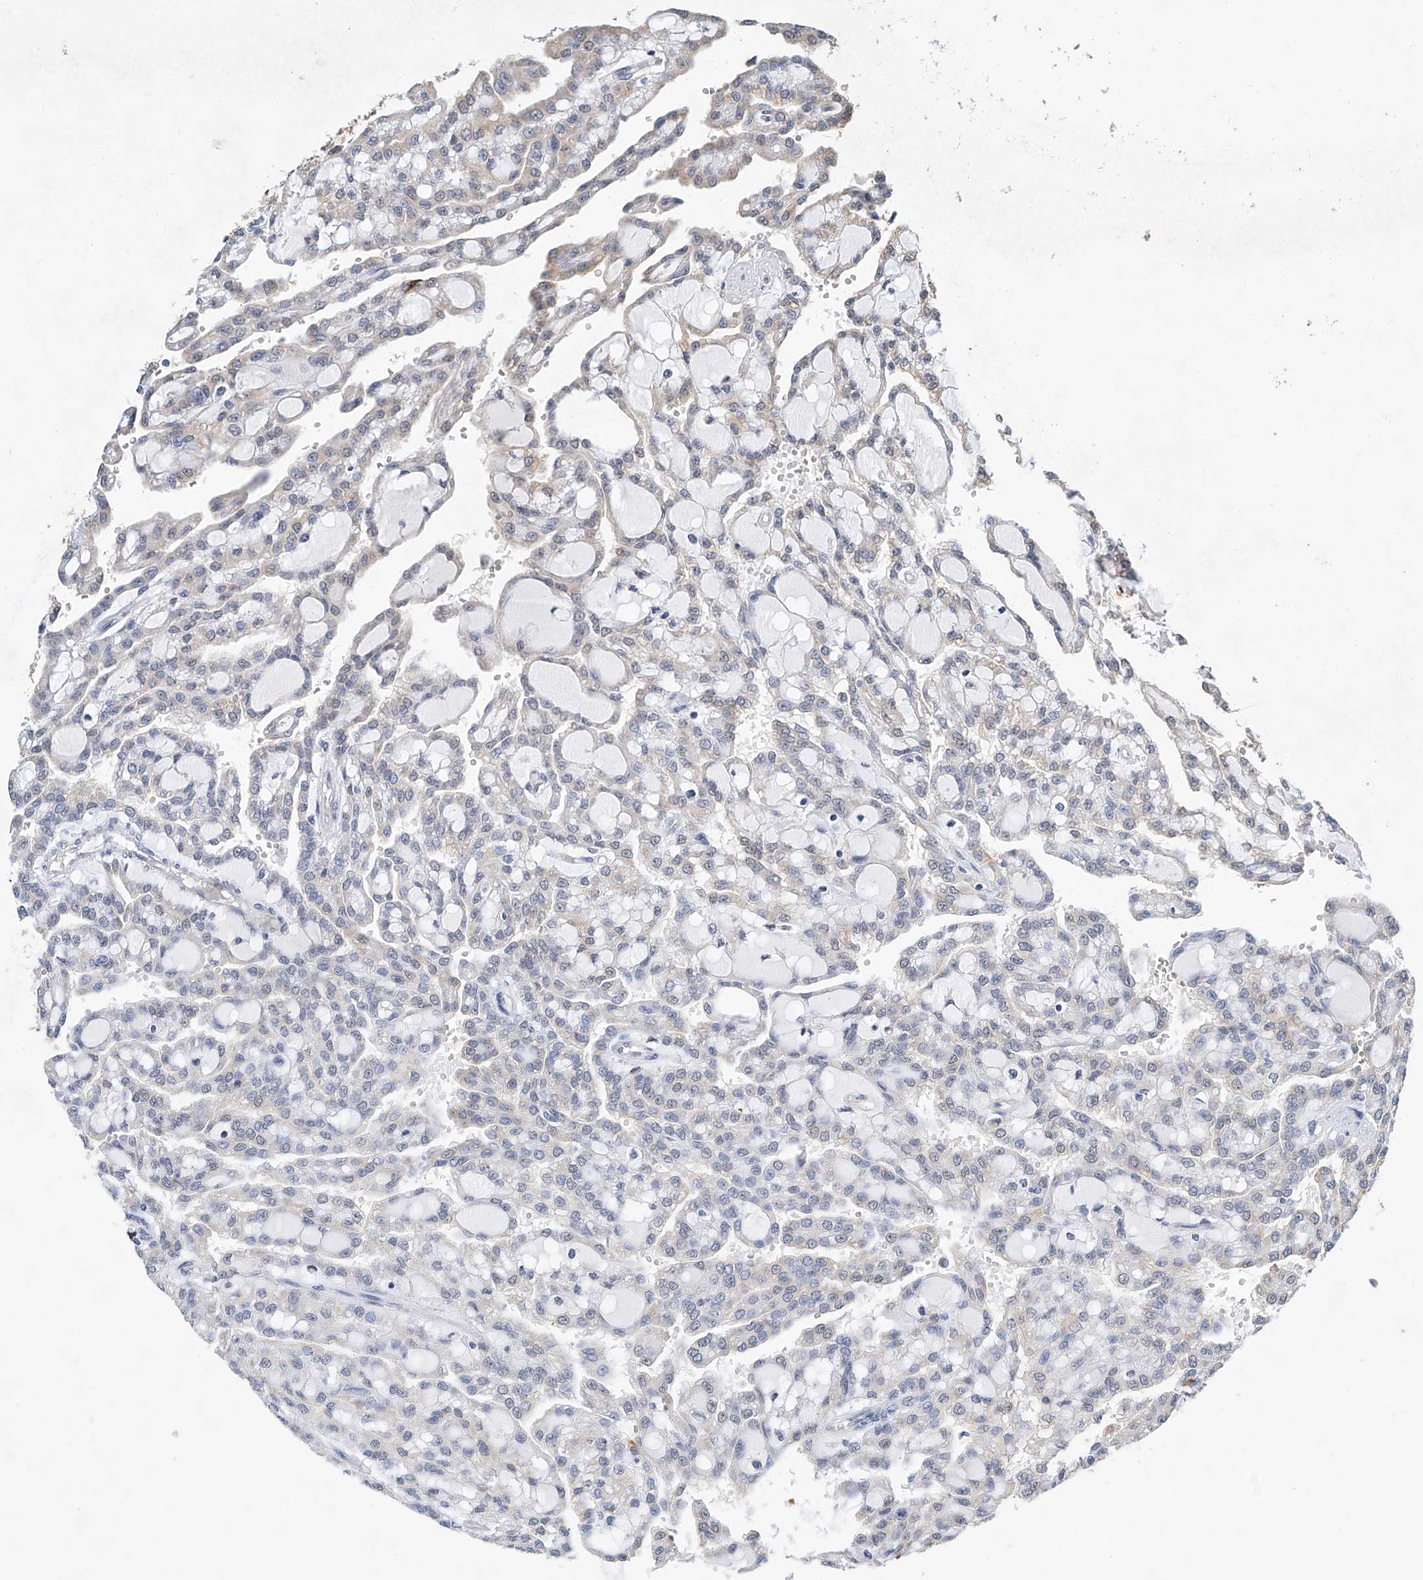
{"staining": {"intensity": "negative", "quantity": "none", "location": "none"}, "tissue": "renal cancer", "cell_type": "Tumor cells", "image_type": "cancer", "snomed": [{"axis": "morphology", "description": "Adenocarcinoma, NOS"}, {"axis": "topography", "description": "Kidney"}], "caption": "A photomicrograph of human renal cancer is negative for staining in tumor cells.", "gene": "CTDP1", "patient": {"sex": "male", "age": 63}}